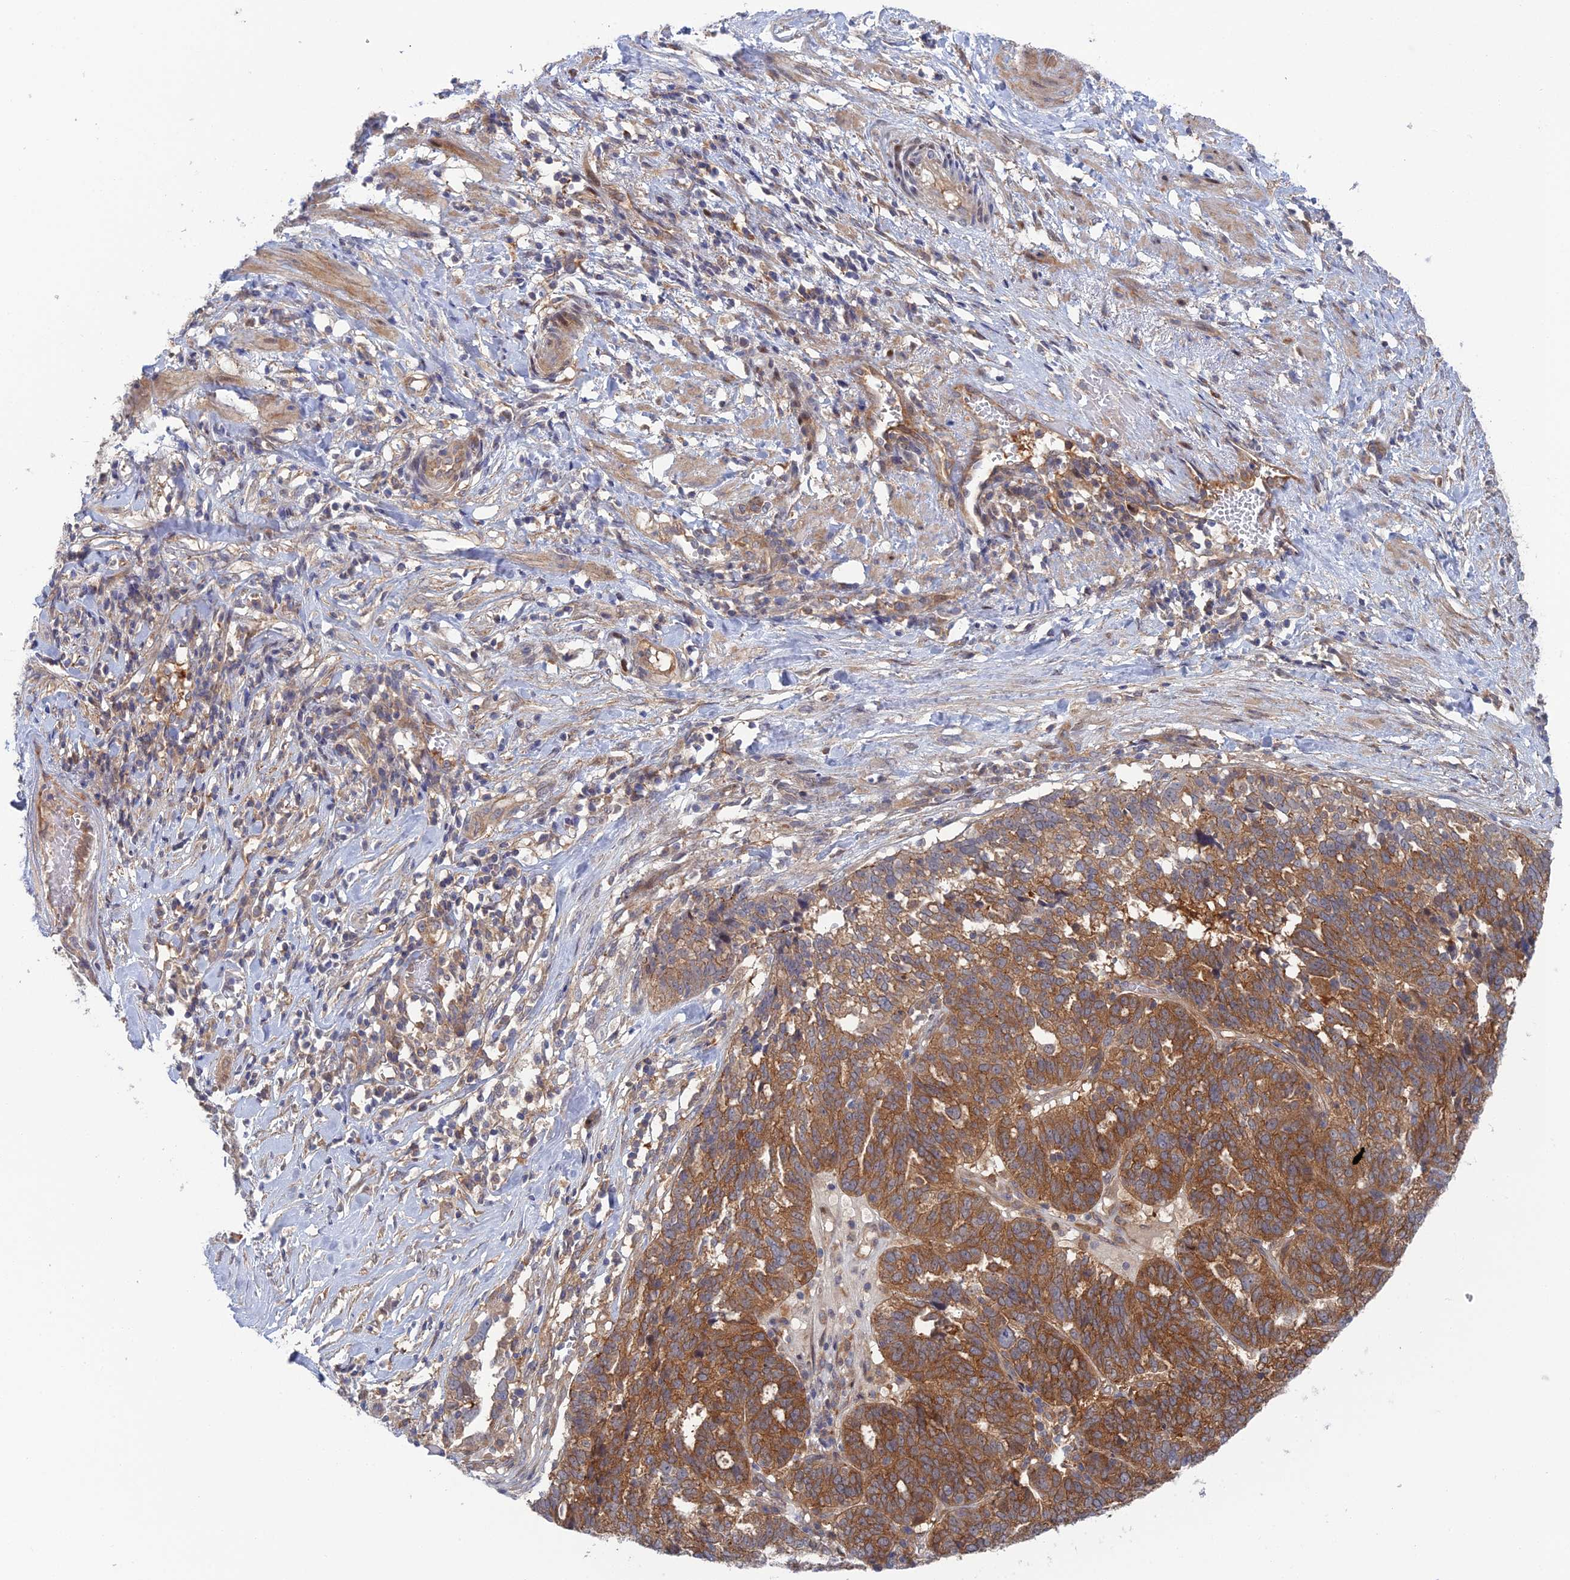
{"staining": {"intensity": "moderate", "quantity": ">75%", "location": "cytoplasmic/membranous"}, "tissue": "ovarian cancer", "cell_type": "Tumor cells", "image_type": "cancer", "snomed": [{"axis": "morphology", "description": "Cystadenocarcinoma, serous, NOS"}, {"axis": "topography", "description": "Ovary"}], "caption": "Ovarian cancer stained for a protein (brown) demonstrates moderate cytoplasmic/membranous positive expression in about >75% of tumor cells.", "gene": "ABHD1", "patient": {"sex": "female", "age": 59}}